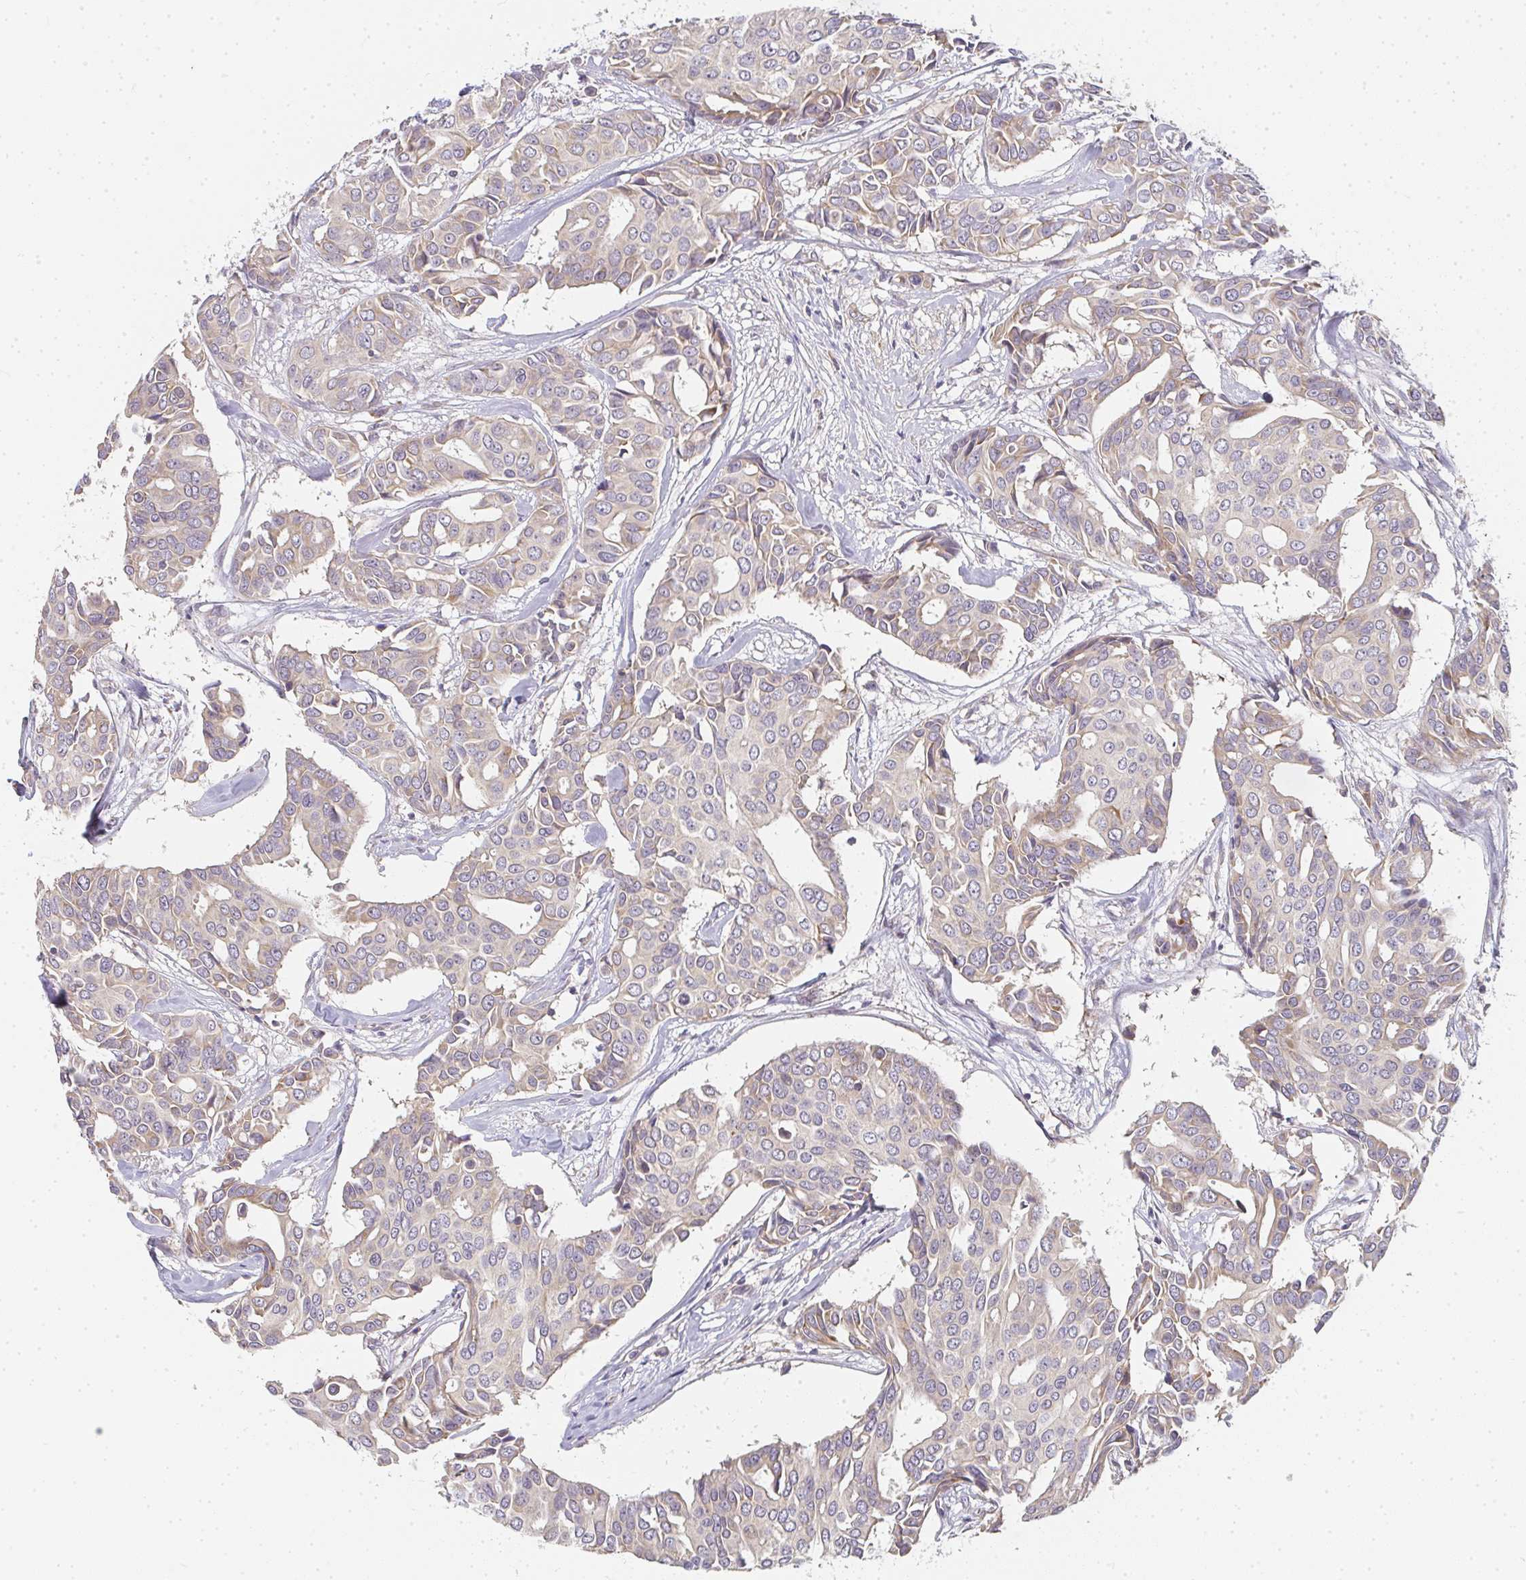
{"staining": {"intensity": "weak", "quantity": "25%-75%", "location": "cytoplasmic/membranous"}, "tissue": "breast cancer", "cell_type": "Tumor cells", "image_type": "cancer", "snomed": [{"axis": "morphology", "description": "Duct carcinoma"}, {"axis": "topography", "description": "Breast"}], "caption": "The histopathology image reveals staining of breast cancer (infiltrating ductal carcinoma), revealing weak cytoplasmic/membranous protein staining (brown color) within tumor cells.", "gene": "SLC35B3", "patient": {"sex": "female", "age": 54}}